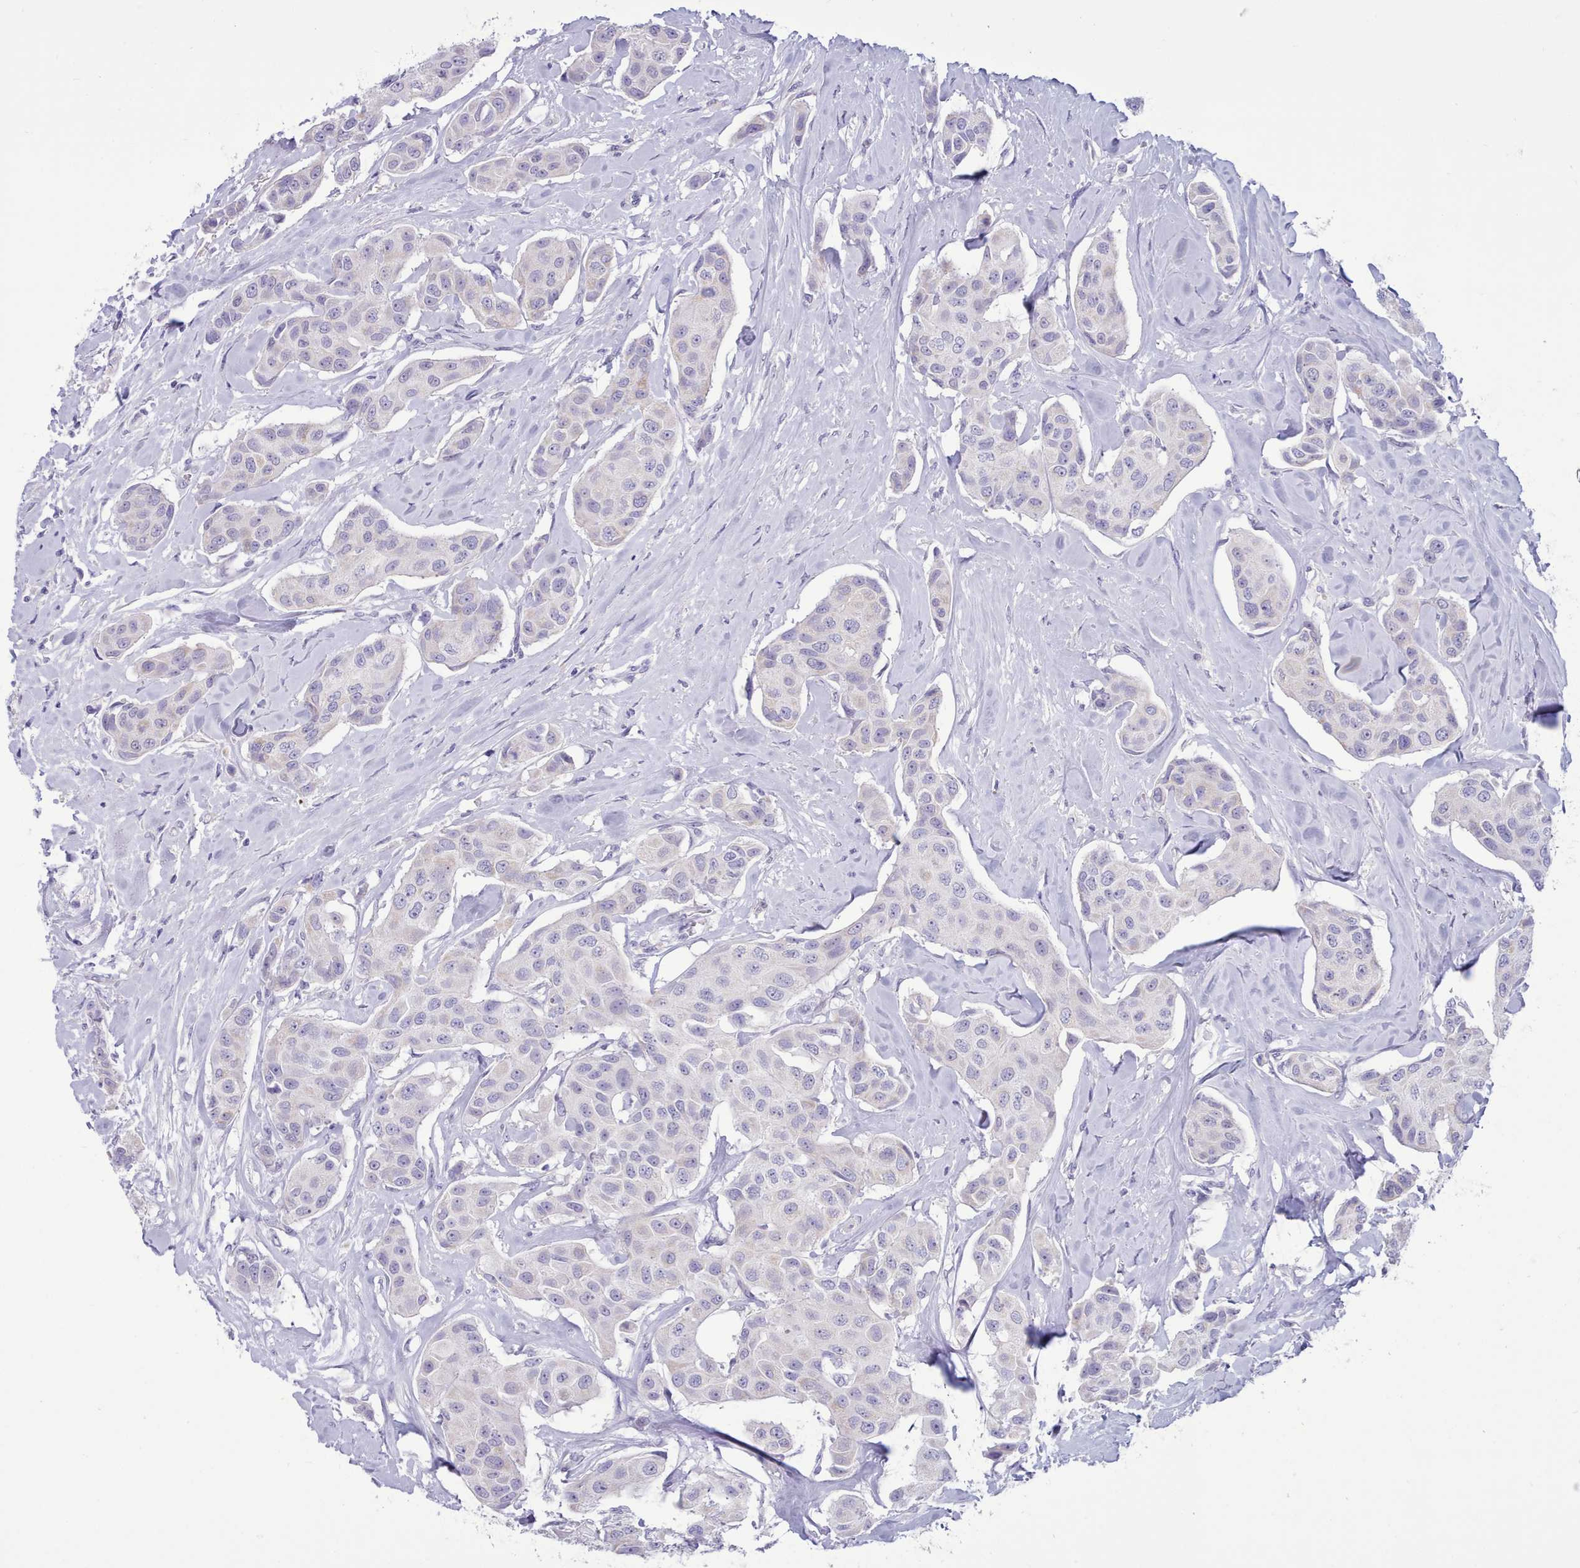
{"staining": {"intensity": "negative", "quantity": "none", "location": "none"}, "tissue": "breast cancer", "cell_type": "Tumor cells", "image_type": "cancer", "snomed": [{"axis": "morphology", "description": "Duct carcinoma"}, {"axis": "topography", "description": "Breast"}, {"axis": "topography", "description": "Lymph node"}], "caption": "The IHC micrograph has no significant positivity in tumor cells of breast intraductal carcinoma tissue. (Immunohistochemistry (ihc), brightfield microscopy, high magnification).", "gene": "TMEM253", "patient": {"sex": "female", "age": 80}}